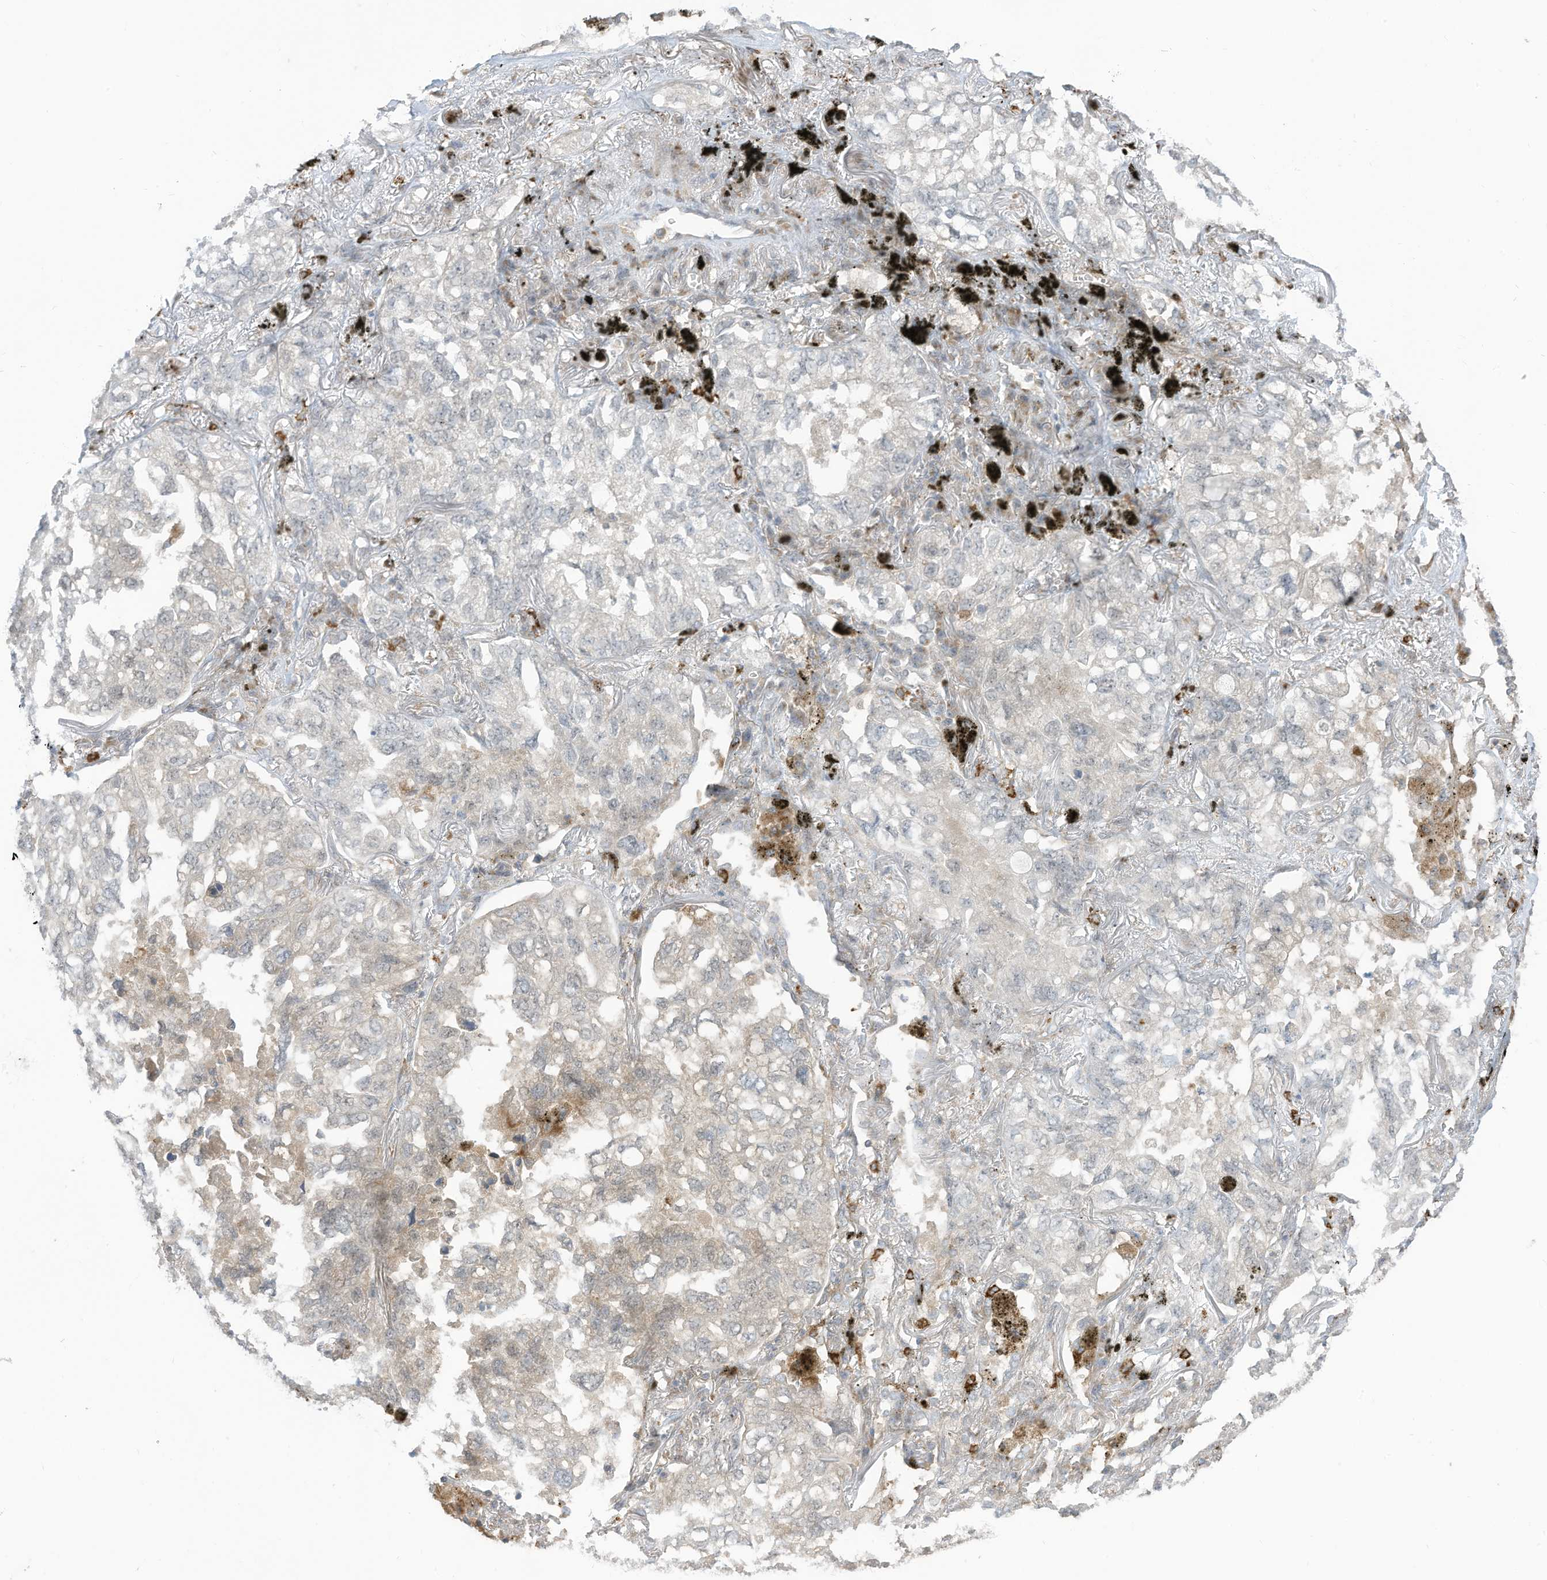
{"staining": {"intensity": "weak", "quantity": "<25%", "location": "cytoplasmic/membranous"}, "tissue": "lung cancer", "cell_type": "Tumor cells", "image_type": "cancer", "snomed": [{"axis": "morphology", "description": "Adenocarcinoma, NOS"}, {"axis": "topography", "description": "Lung"}], "caption": "Immunohistochemistry of human lung cancer (adenocarcinoma) reveals no positivity in tumor cells. (DAB (3,3'-diaminobenzidine) immunohistochemistry, high magnification).", "gene": "DZIP3", "patient": {"sex": "male", "age": 65}}